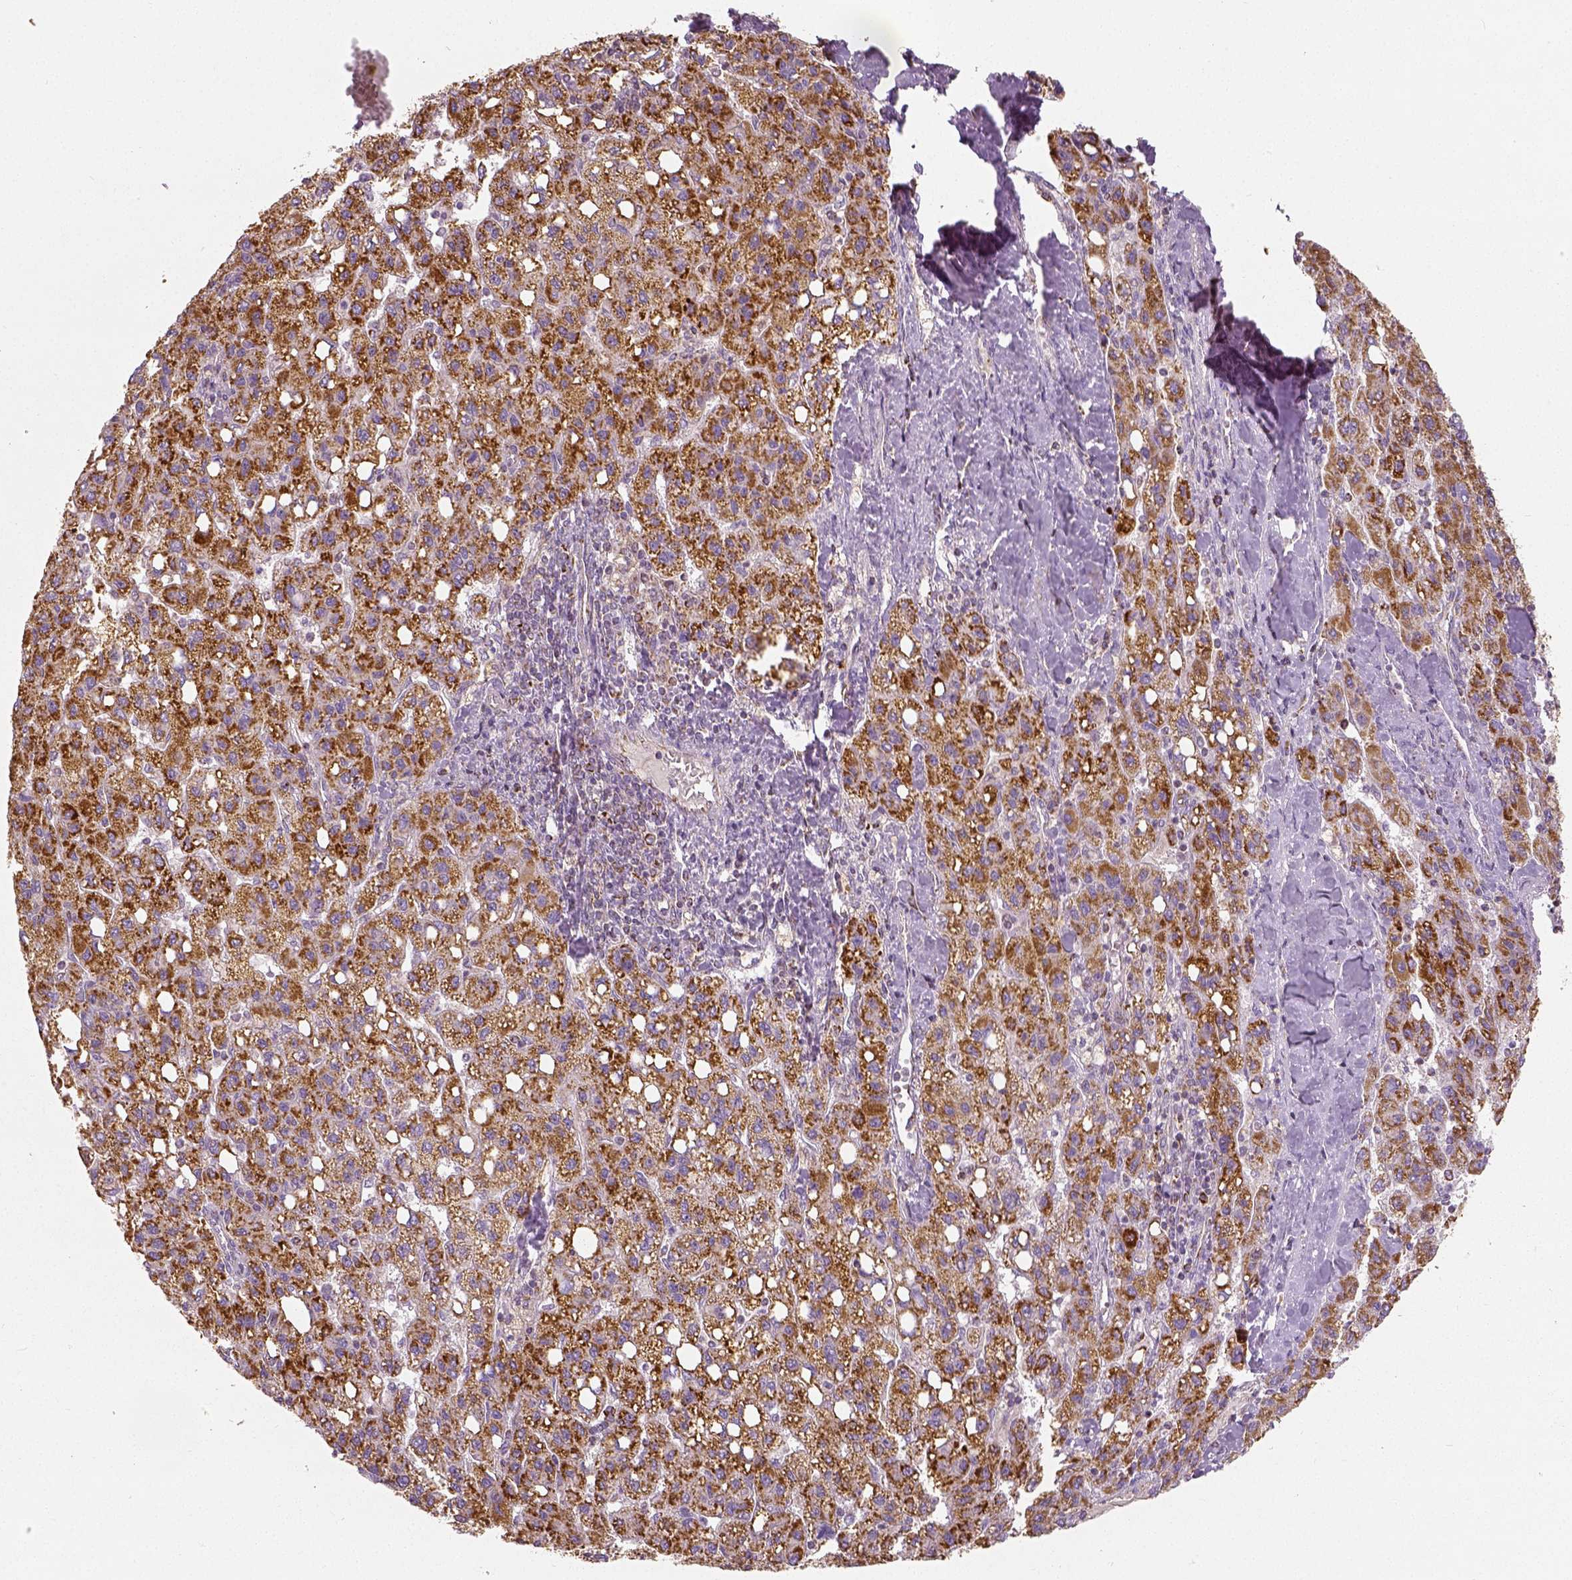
{"staining": {"intensity": "strong", "quantity": ">75%", "location": "cytoplasmic/membranous"}, "tissue": "liver cancer", "cell_type": "Tumor cells", "image_type": "cancer", "snomed": [{"axis": "morphology", "description": "Carcinoma, Hepatocellular, NOS"}, {"axis": "topography", "description": "Liver"}], "caption": "A histopathology image showing strong cytoplasmic/membranous staining in about >75% of tumor cells in liver cancer, as visualized by brown immunohistochemical staining.", "gene": "PGAM5", "patient": {"sex": "female", "age": 82}}